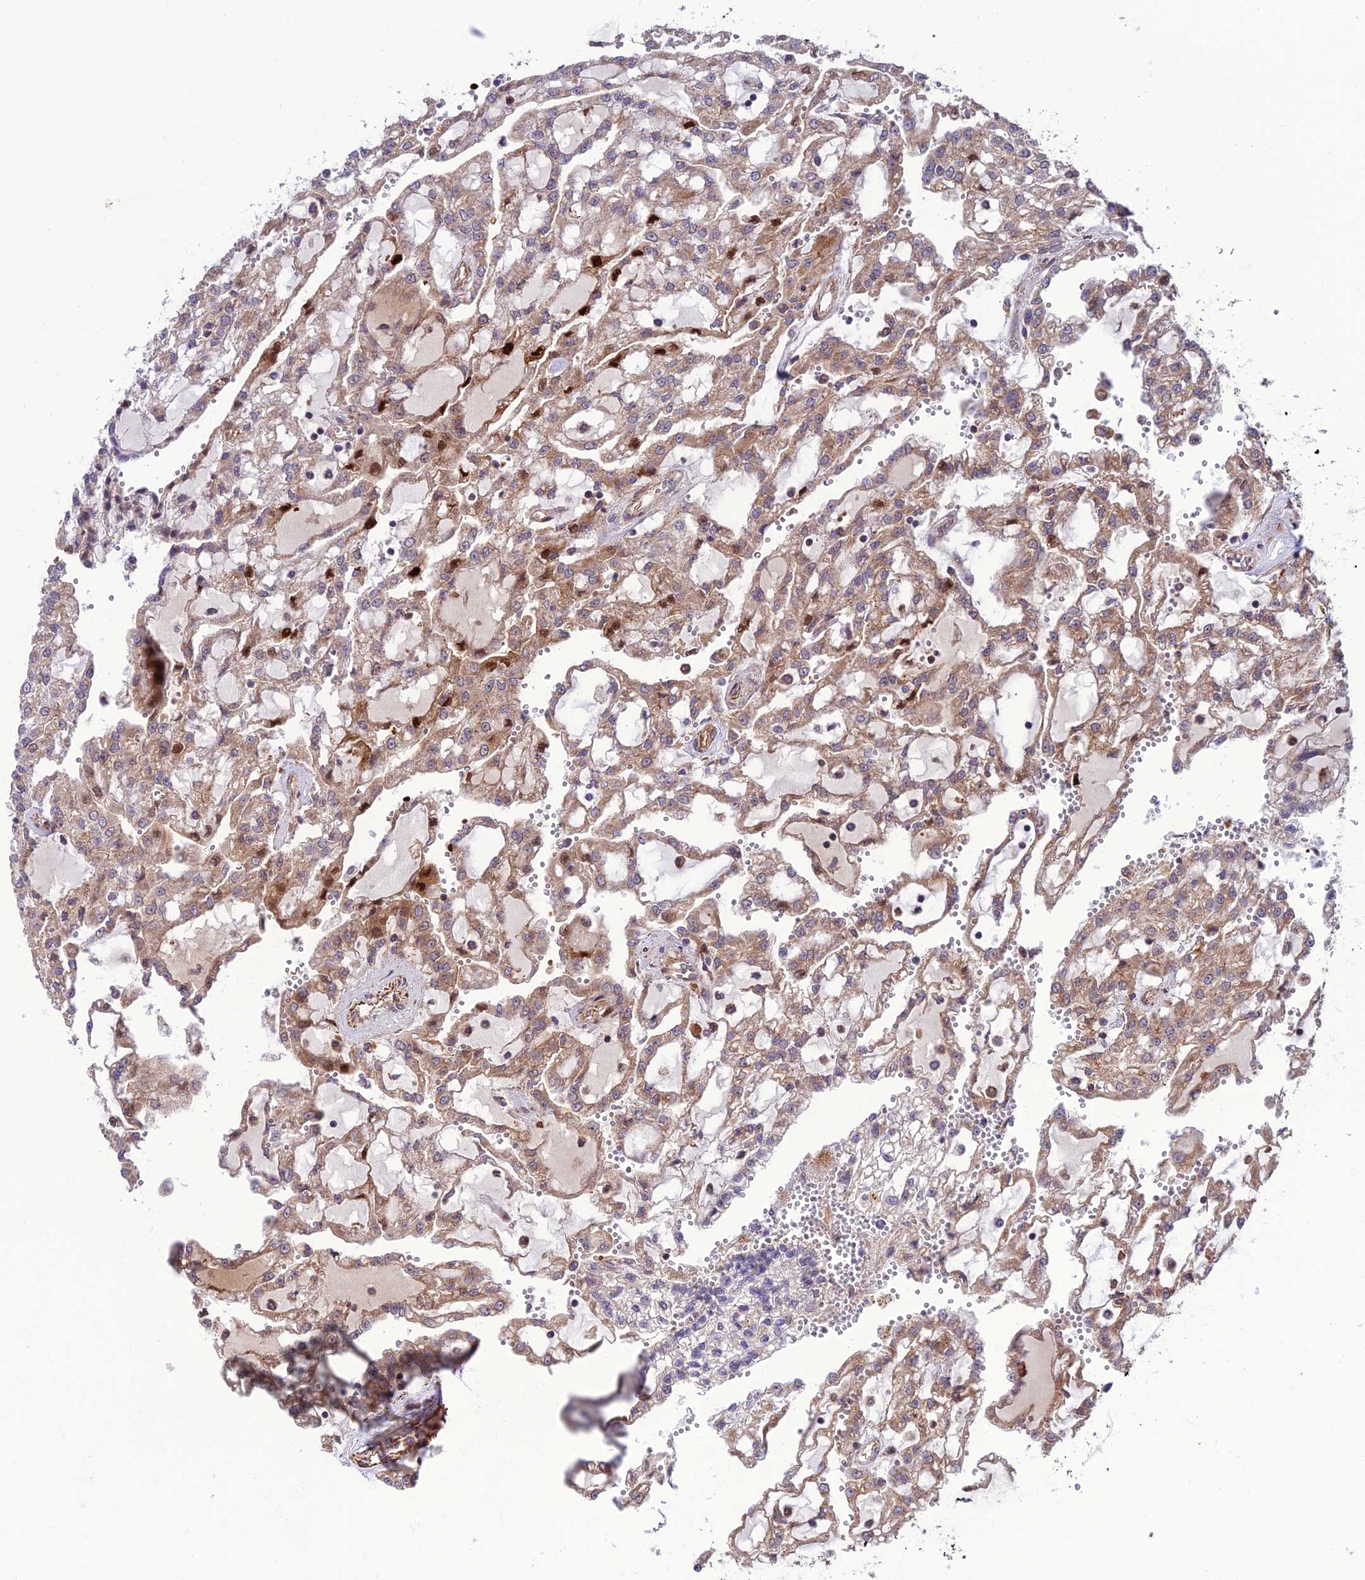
{"staining": {"intensity": "moderate", "quantity": "<25%", "location": "cytoplasmic/membranous,nuclear"}, "tissue": "renal cancer", "cell_type": "Tumor cells", "image_type": "cancer", "snomed": [{"axis": "morphology", "description": "Adenocarcinoma, NOS"}, {"axis": "topography", "description": "Kidney"}], "caption": "Approximately <25% of tumor cells in human adenocarcinoma (renal) show moderate cytoplasmic/membranous and nuclear protein positivity as visualized by brown immunohistochemical staining.", "gene": "TNIP3", "patient": {"sex": "male", "age": 63}}